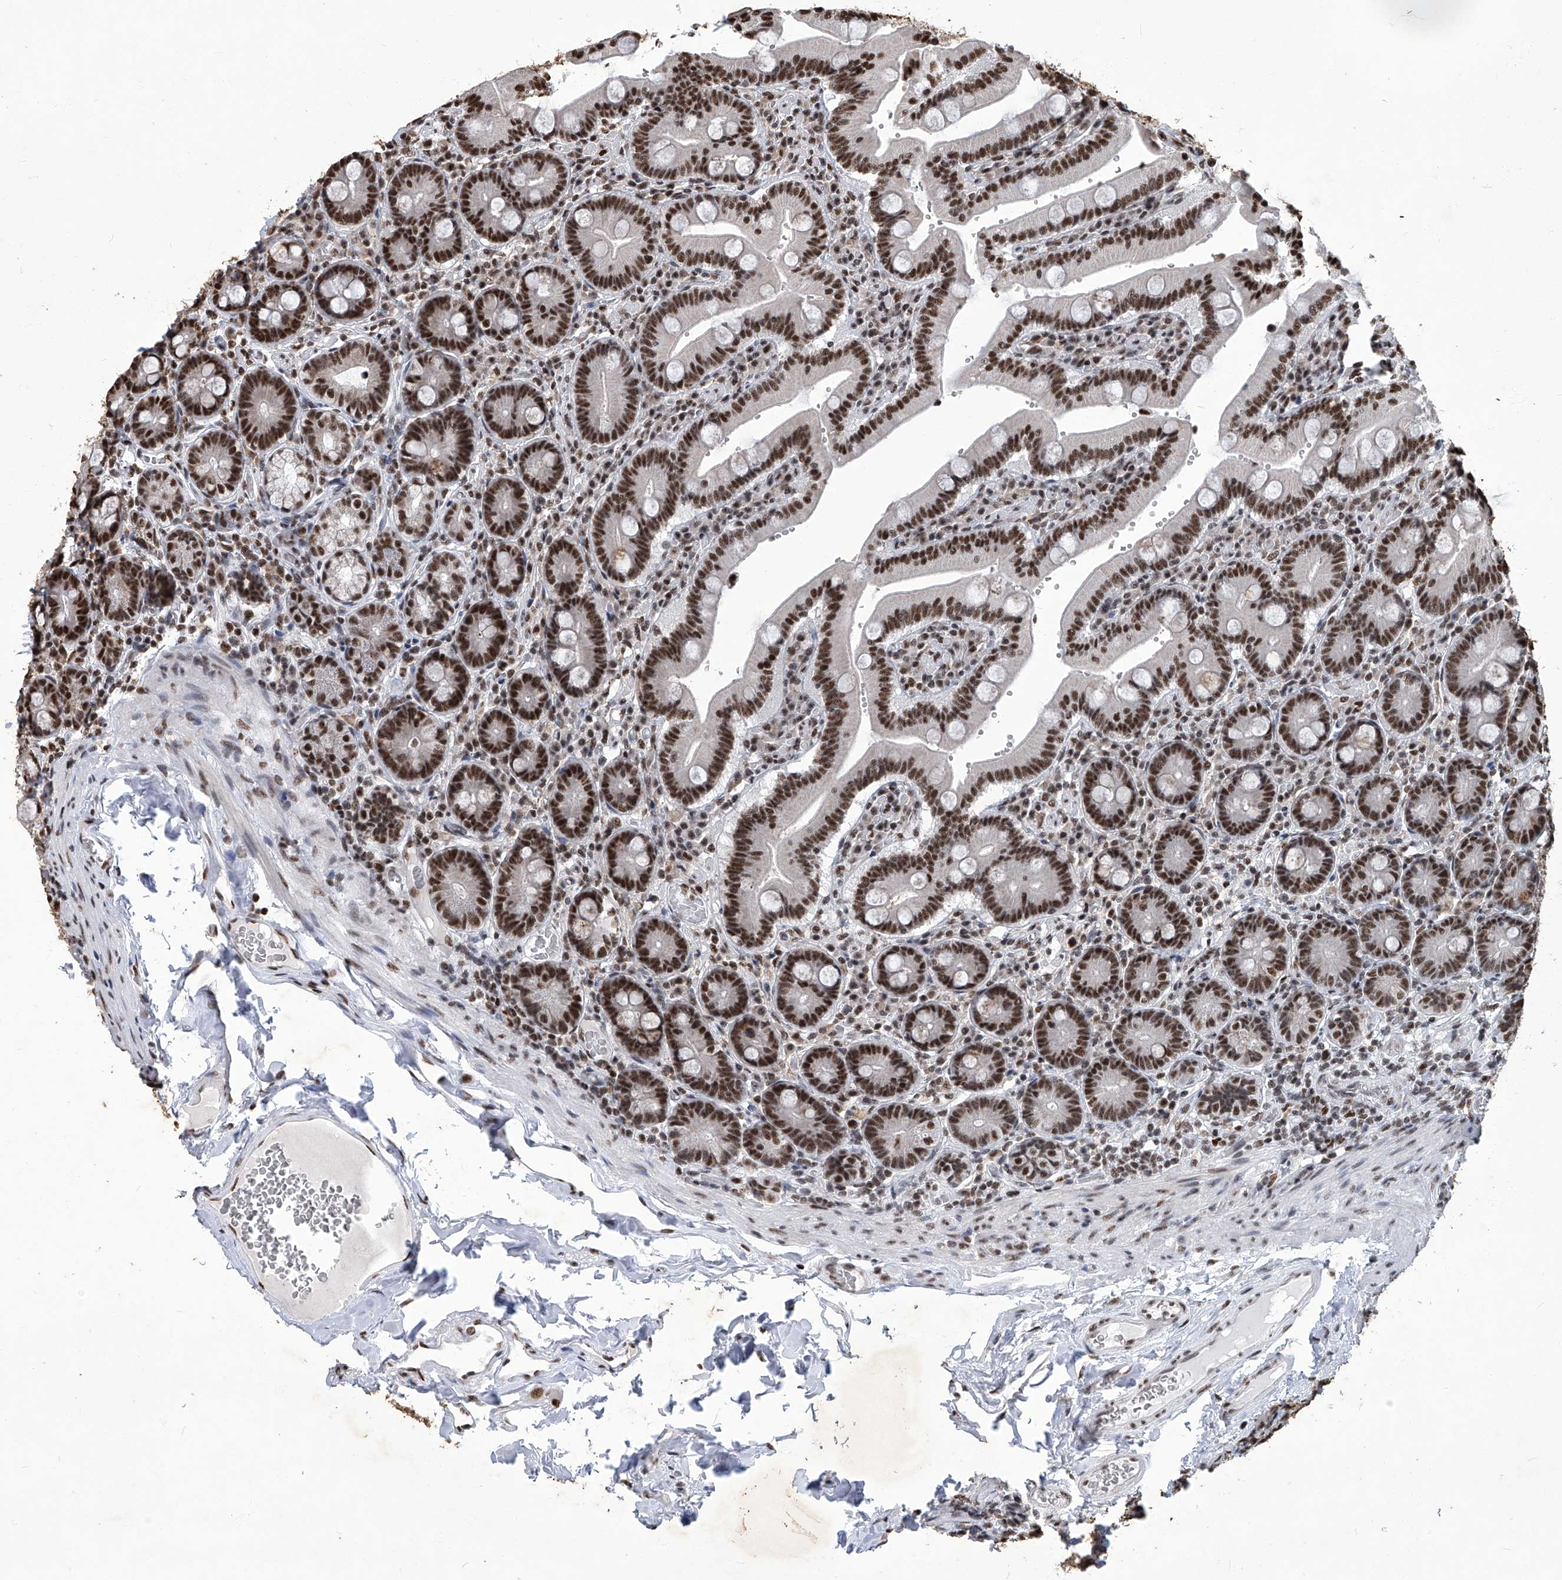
{"staining": {"intensity": "strong", "quantity": ">75%", "location": "nuclear"}, "tissue": "duodenum", "cell_type": "Glandular cells", "image_type": "normal", "snomed": [{"axis": "morphology", "description": "Normal tissue, NOS"}, {"axis": "topography", "description": "Duodenum"}], "caption": "Protein expression analysis of benign duodenum displays strong nuclear expression in approximately >75% of glandular cells.", "gene": "HBP1", "patient": {"sex": "female", "age": 62}}